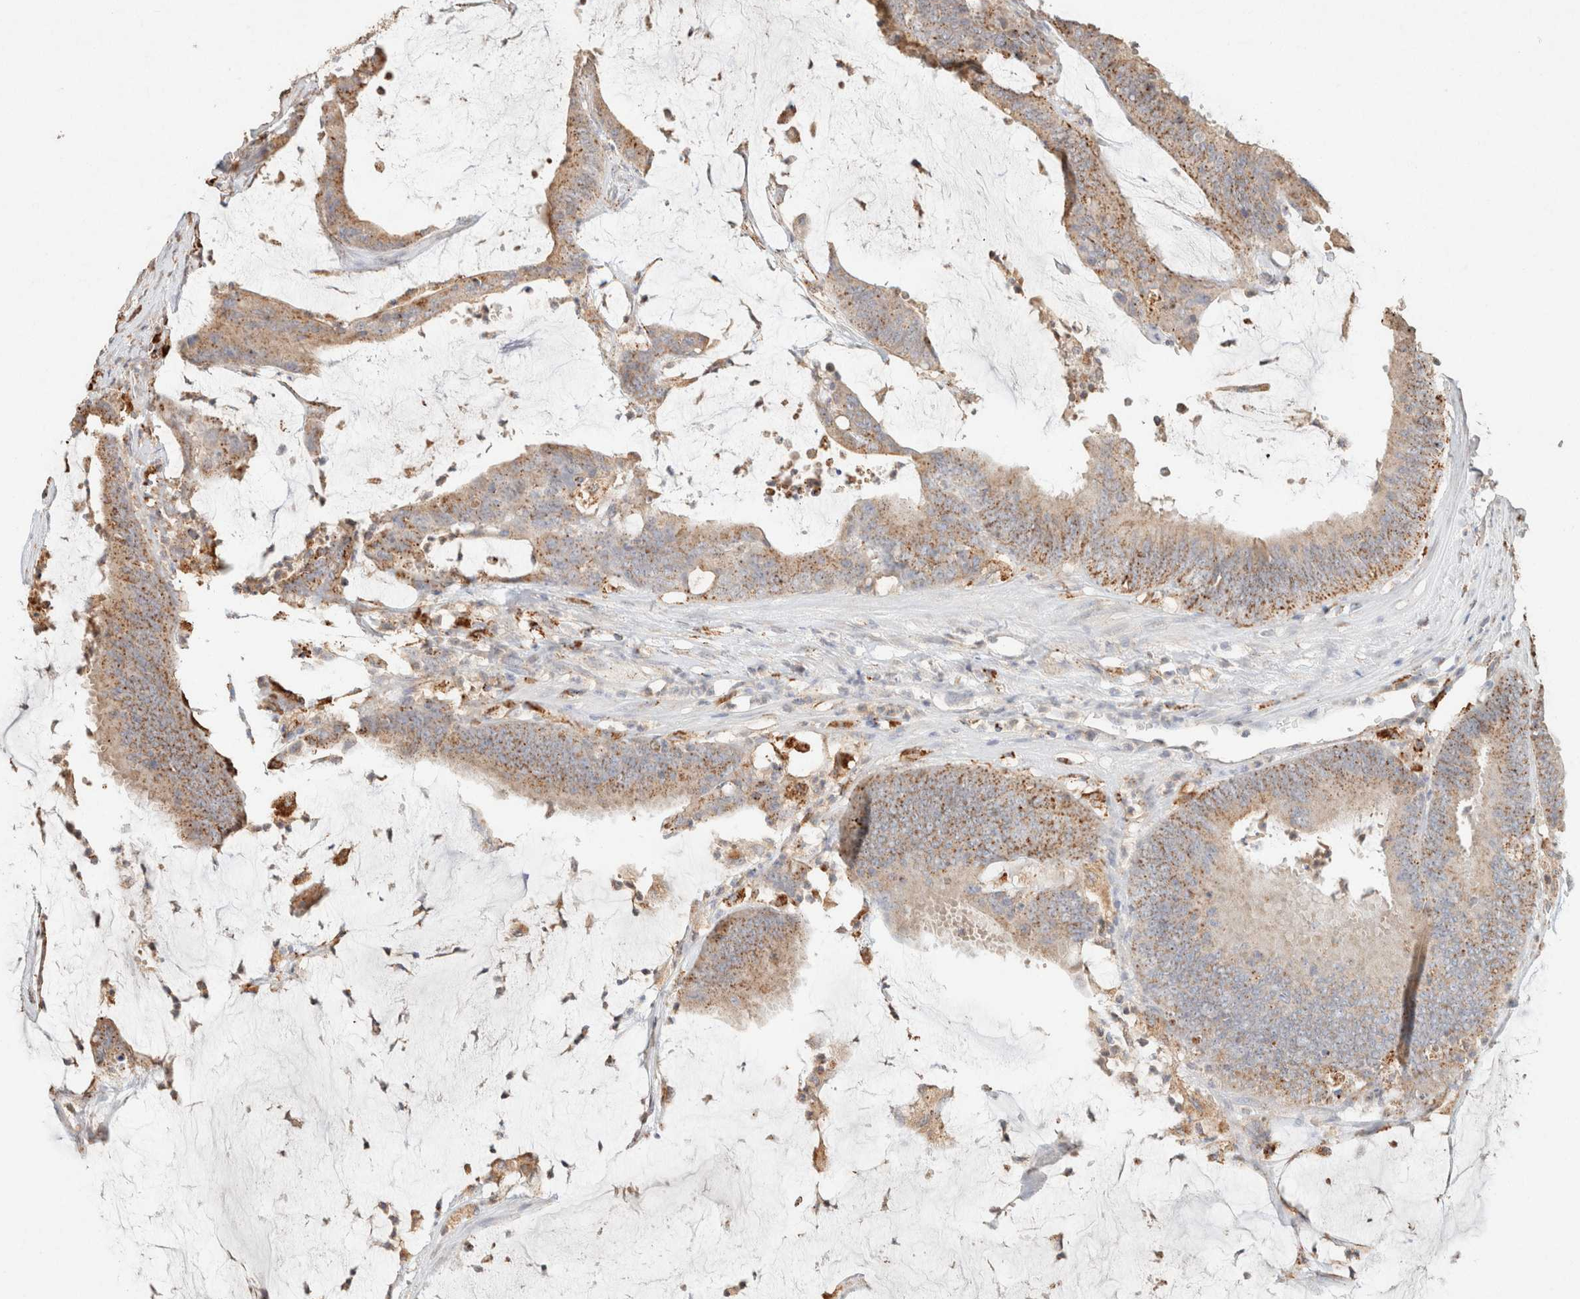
{"staining": {"intensity": "moderate", "quantity": ">75%", "location": "cytoplasmic/membranous"}, "tissue": "colorectal cancer", "cell_type": "Tumor cells", "image_type": "cancer", "snomed": [{"axis": "morphology", "description": "Adenocarcinoma, NOS"}, {"axis": "topography", "description": "Rectum"}], "caption": "Tumor cells reveal moderate cytoplasmic/membranous positivity in approximately >75% of cells in colorectal adenocarcinoma. (IHC, brightfield microscopy, high magnification).", "gene": "CTSC", "patient": {"sex": "female", "age": 66}}